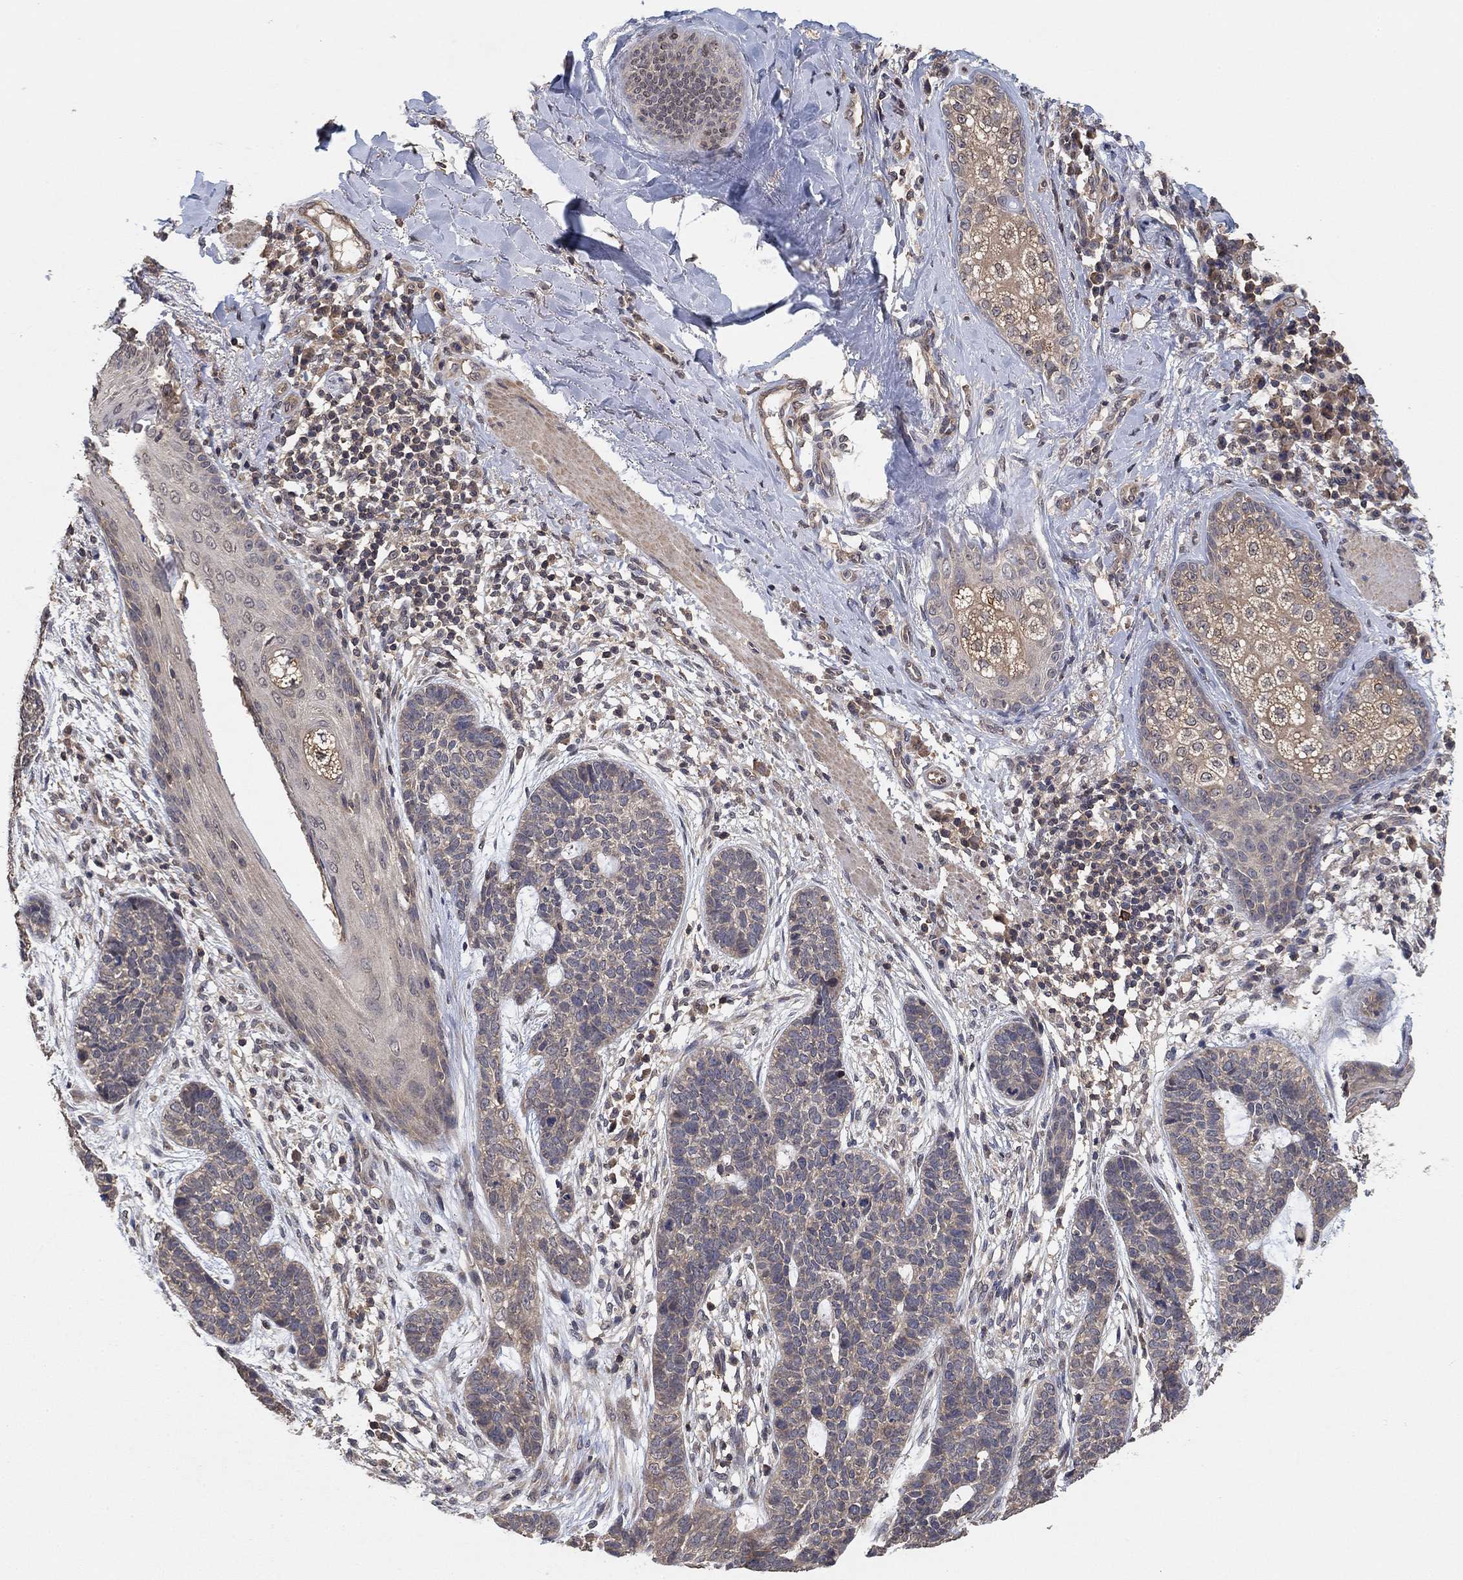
{"staining": {"intensity": "negative", "quantity": "none", "location": "none"}, "tissue": "skin cancer", "cell_type": "Tumor cells", "image_type": "cancer", "snomed": [{"axis": "morphology", "description": "Squamous cell carcinoma, NOS"}, {"axis": "topography", "description": "Skin"}], "caption": "An image of squamous cell carcinoma (skin) stained for a protein shows no brown staining in tumor cells. (Stains: DAB IHC with hematoxylin counter stain, Microscopy: brightfield microscopy at high magnification).", "gene": "CCDC43", "patient": {"sex": "male", "age": 88}}